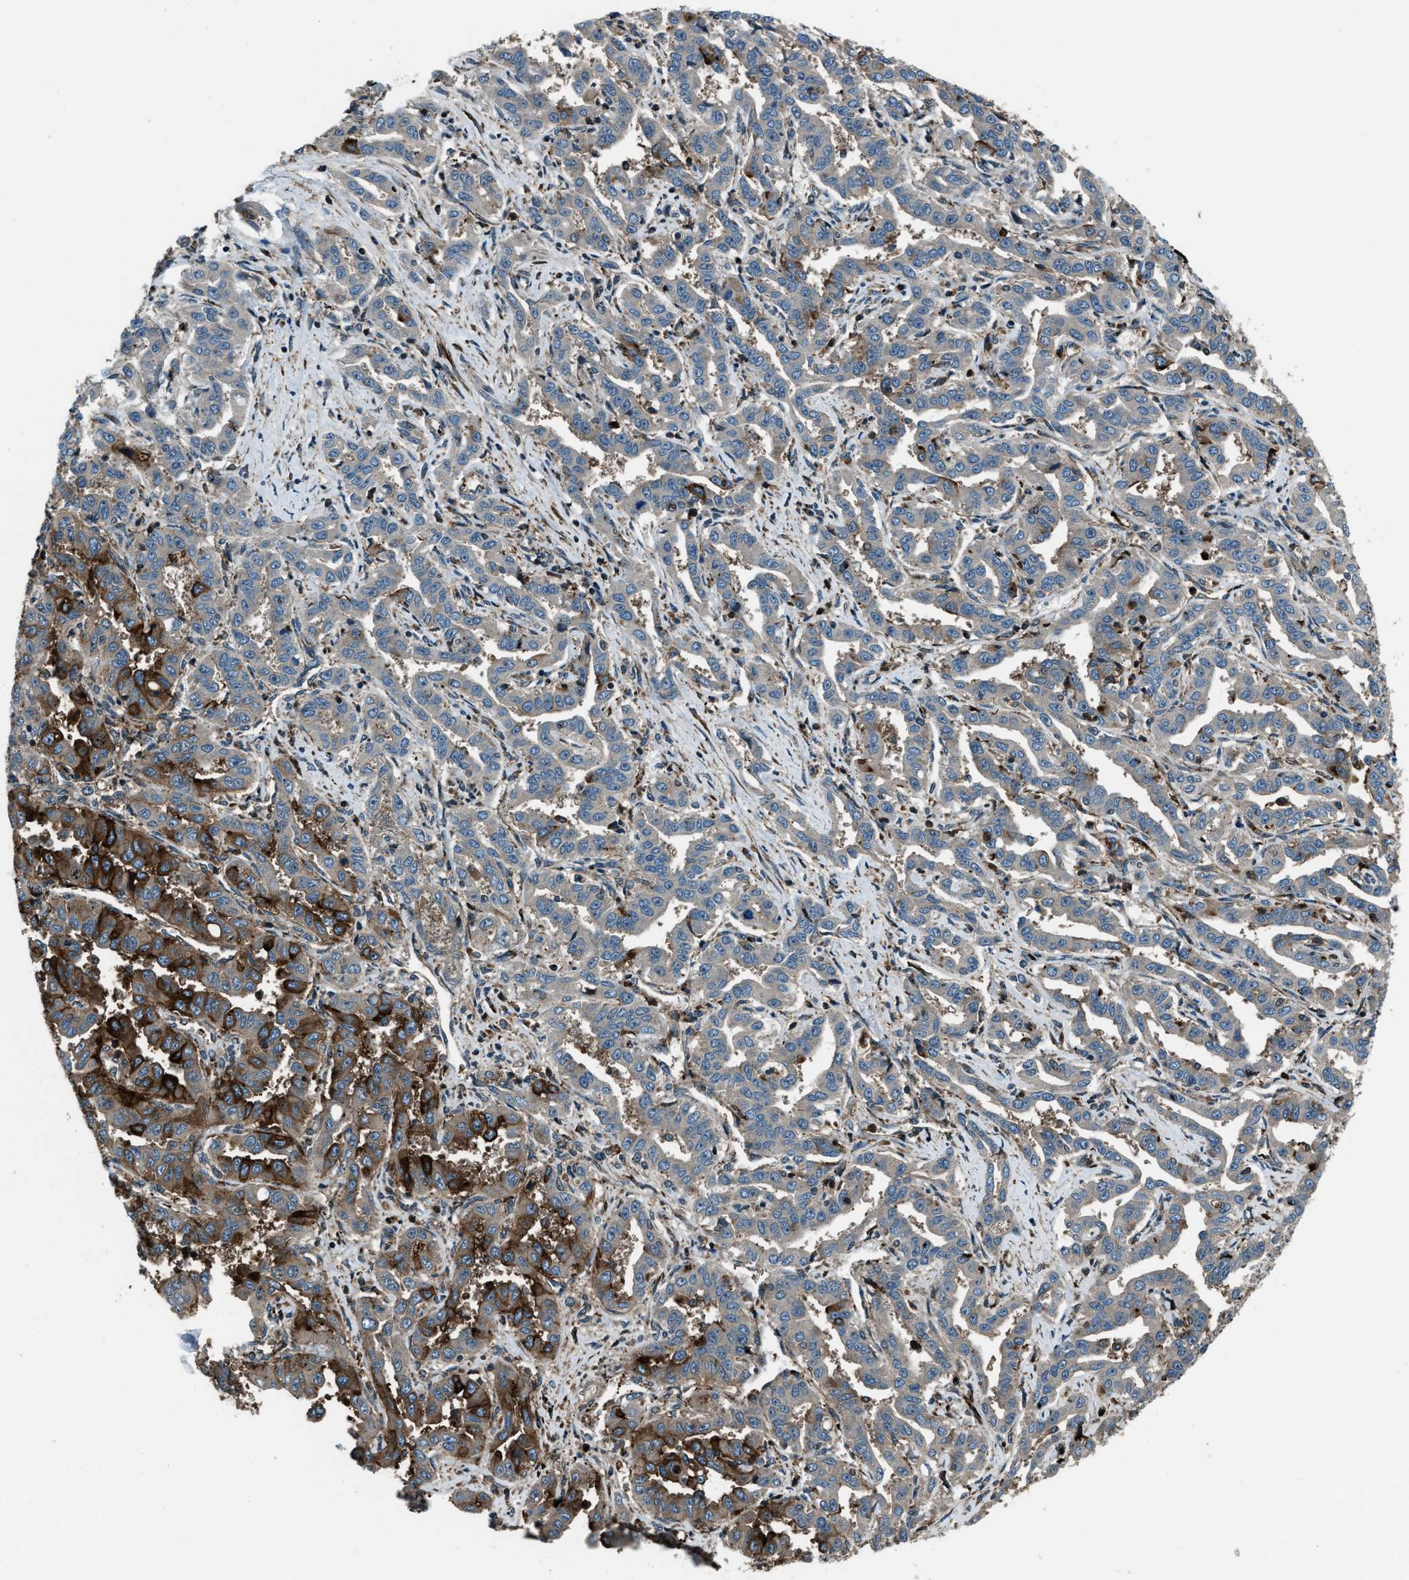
{"staining": {"intensity": "strong", "quantity": "<25%", "location": "cytoplasmic/membranous"}, "tissue": "liver cancer", "cell_type": "Tumor cells", "image_type": "cancer", "snomed": [{"axis": "morphology", "description": "Cholangiocarcinoma"}, {"axis": "topography", "description": "Liver"}], "caption": "Liver cholangiocarcinoma was stained to show a protein in brown. There is medium levels of strong cytoplasmic/membranous expression in approximately <25% of tumor cells.", "gene": "SNX30", "patient": {"sex": "male", "age": 59}}